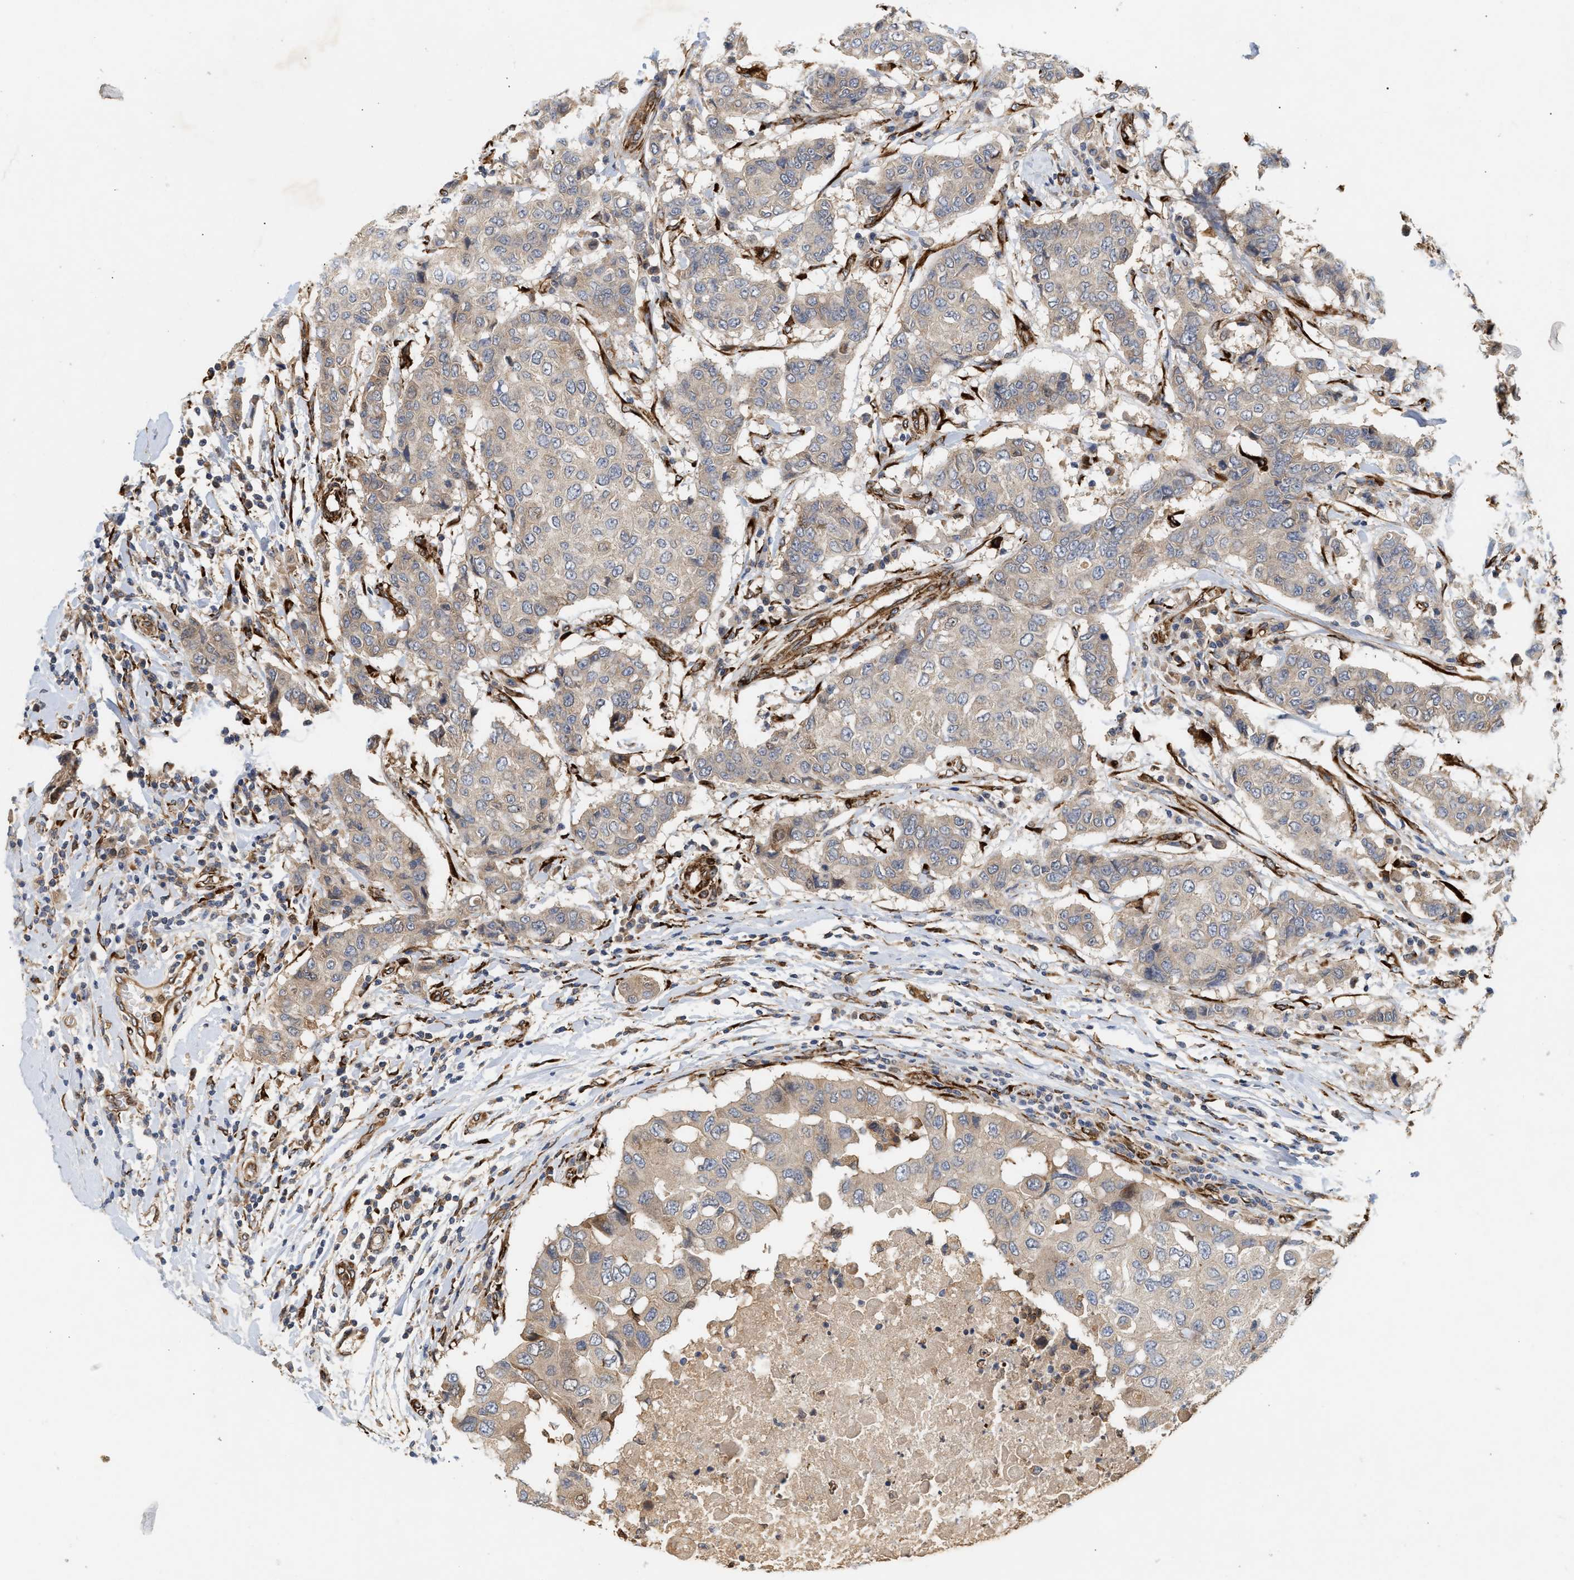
{"staining": {"intensity": "weak", "quantity": "<25%", "location": "cytoplasmic/membranous"}, "tissue": "breast cancer", "cell_type": "Tumor cells", "image_type": "cancer", "snomed": [{"axis": "morphology", "description": "Duct carcinoma"}, {"axis": "topography", "description": "Breast"}], "caption": "High magnification brightfield microscopy of breast cancer stained with DAB (3,3'-diaminobenzidine) (brown) and counterstained with hematoxylin (blue): tumor cells show no significant staining.", "gene": "PLCD1", "patient": {"sex": "female", "age": 27}}